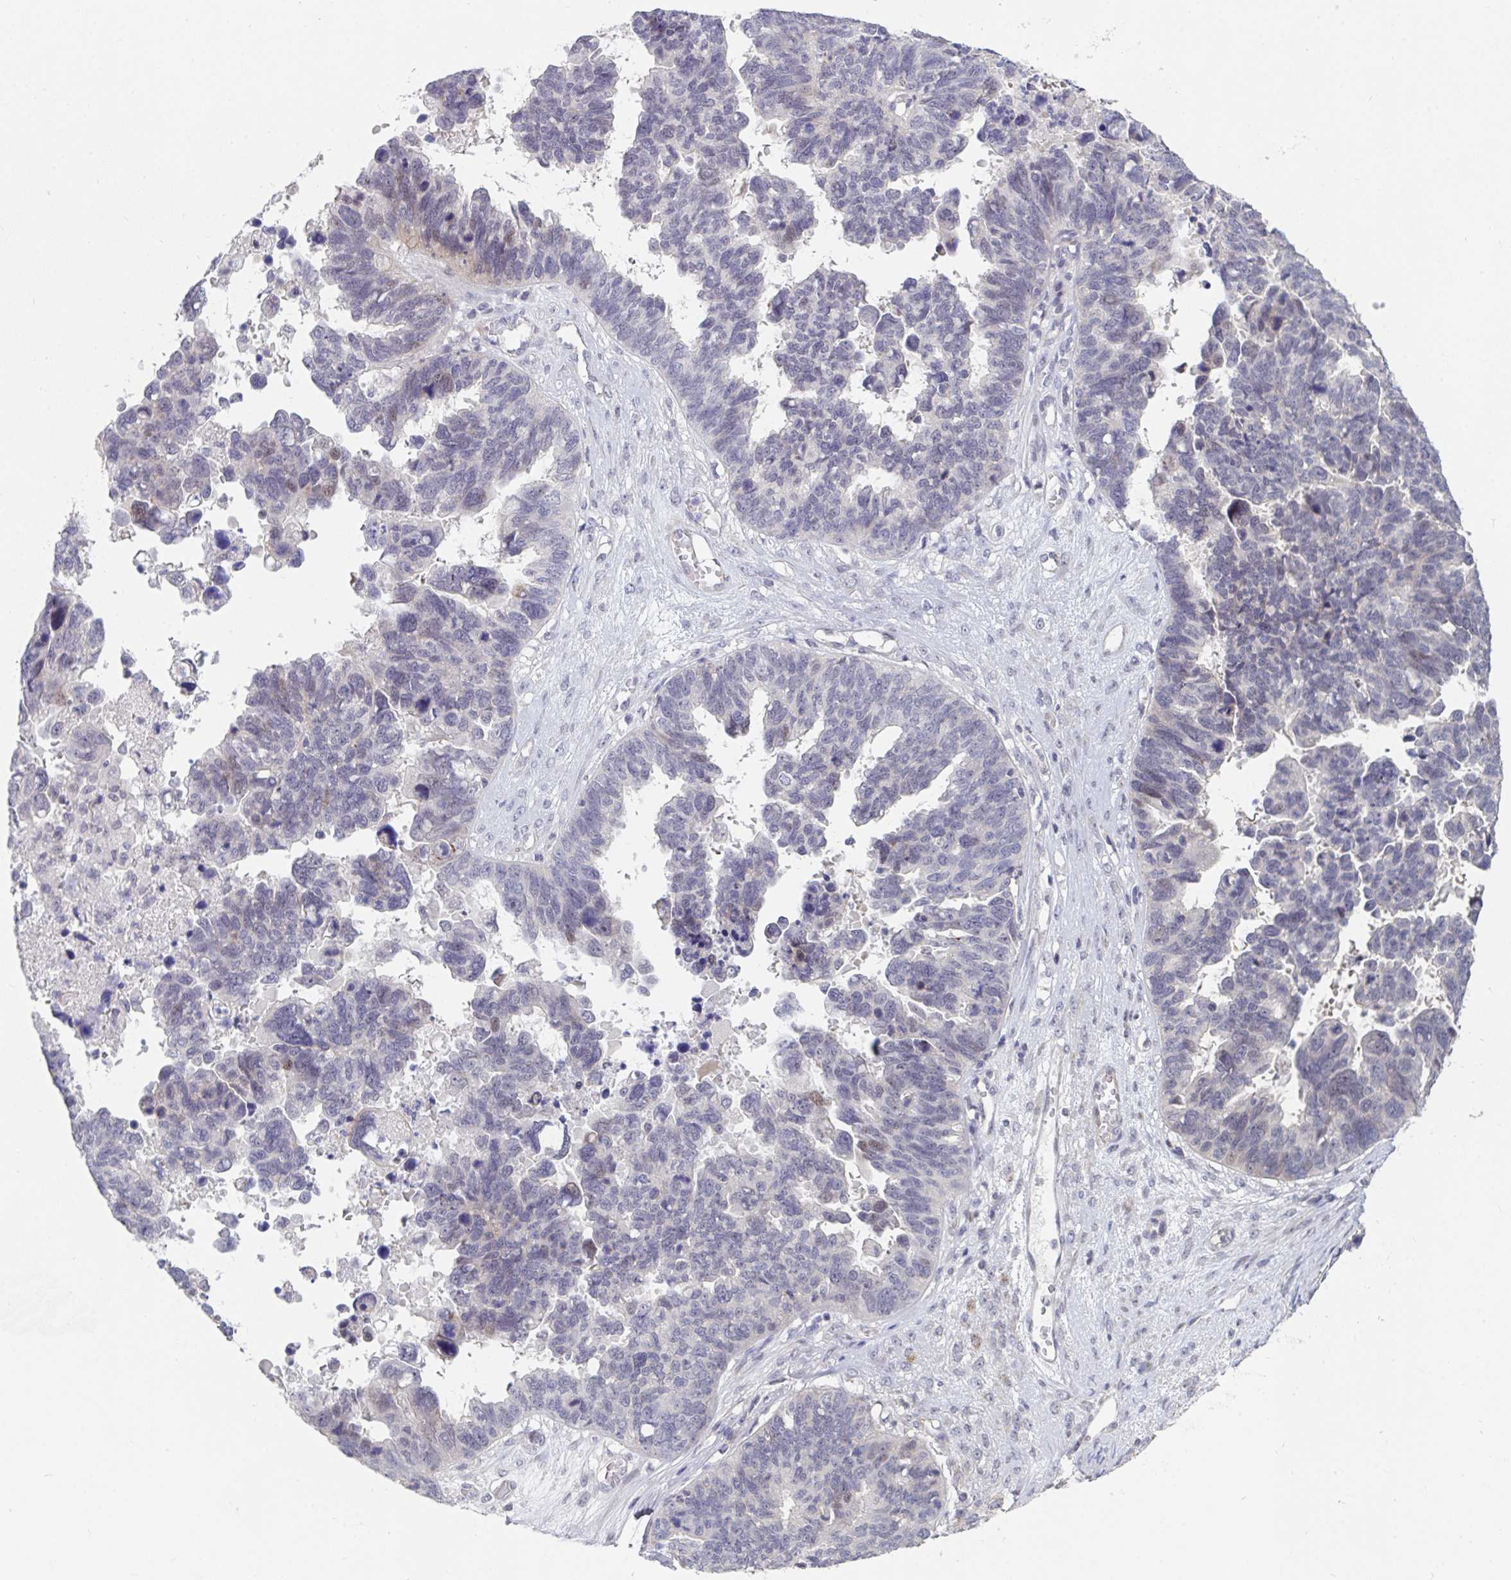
{"staining": {"intensity": "weak", "quantity": "<25%", "location": "nuclear"}, "tissue": "ovarian cancer", "cell_type": "Tumor cells", "image_type": "cancer", "snomed": [{"axis": "morphology", "description": "Cystadenocarcinoma, serous, NOS"}, {"axis": "topography", "description": "Ovary"}], "caption": "An image of human ovarian serous cystadenocarcinoma is negative for staining in tumor cells. (DAB IHC visualized using brightfield microscopy, high magnification).", "gene": "FAM156B", "patient": {"sex": "female", "age": 60}}